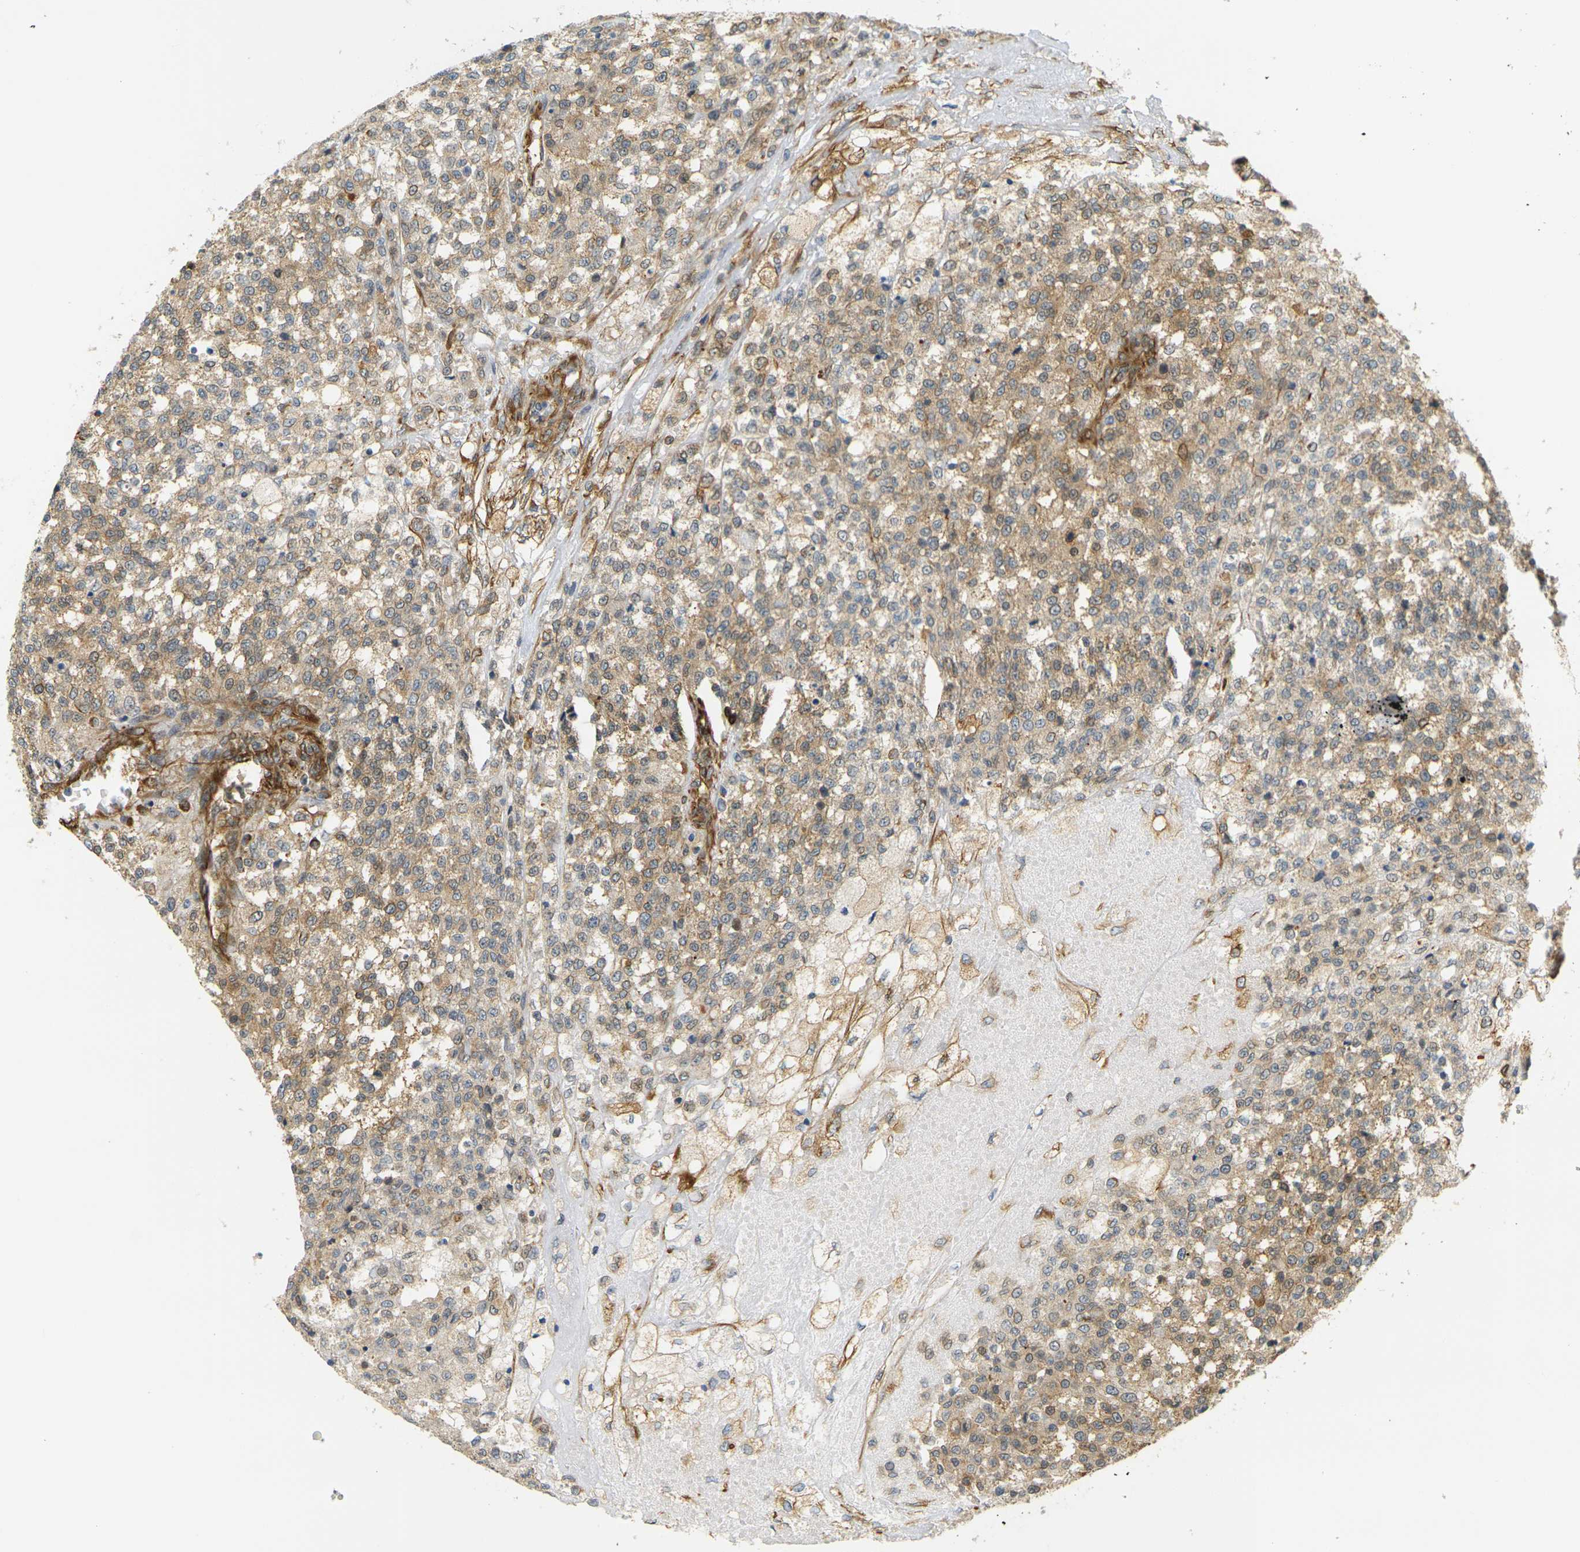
{"staining": {"intensity": "moderate", "quantity": ">75%", "location": "cytoplasmic/membranous"}, "tissue": "testis cancer", "cell_type": "Tumor cells", "image_type": "cancer", "snomed": [{"axis": "morphology", "description": "Seminoma, NOS"}, {"axis": "topography", "description": "Testis"}], "caption": "Protein expression analysis of testis cancer displays moderate cytoplasmic/membranous staining in approximately >75% of tumor cells.", "gene": "CYTH3", "patient": {"sex": "male", "age": 59}}